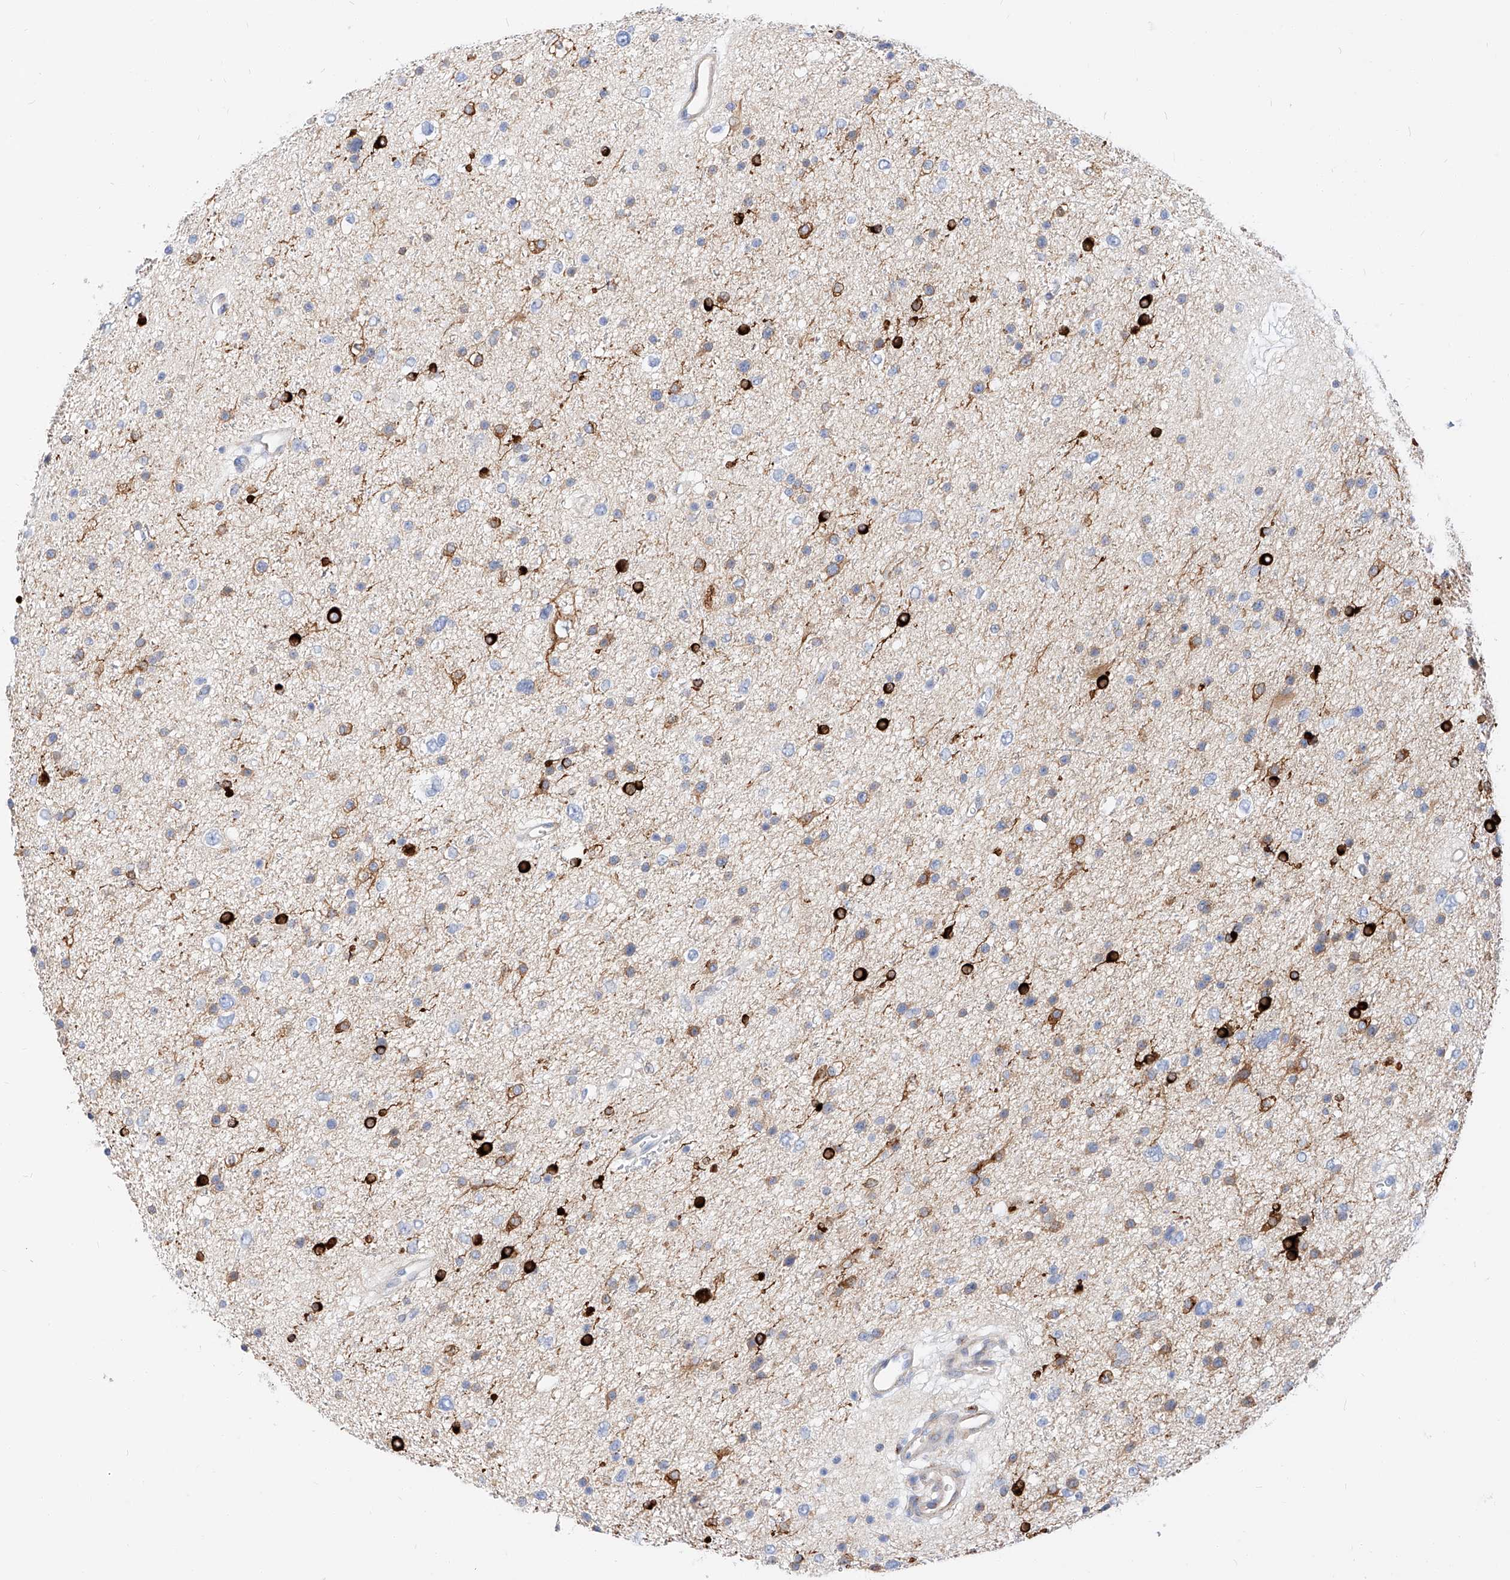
{"staining": {"intensity": "negative", "quantity": "none", "location": "none"}, "tissue": "glioma", "cell_type": "Tumor cells", "image_type": "cancer", "snomed": [{"axis": "morphology", "description": "Glioma, malignant, Low grade"}, {"axis": "topography", "description": "Brain"}], "caption": "Immunohistochemistry (IHC) image of neoplastic tissue: glioma stained with DAB (3,3'-diaminobenzidine) reveals no significant protein staining in tumor cells. (DAB (3,3'-diaminobenzidine) immunohistochemistry (IHC) with hematoxylin counter stain).", "gene": "MAP7", "patient": {"sex": "female", "age": 37}}